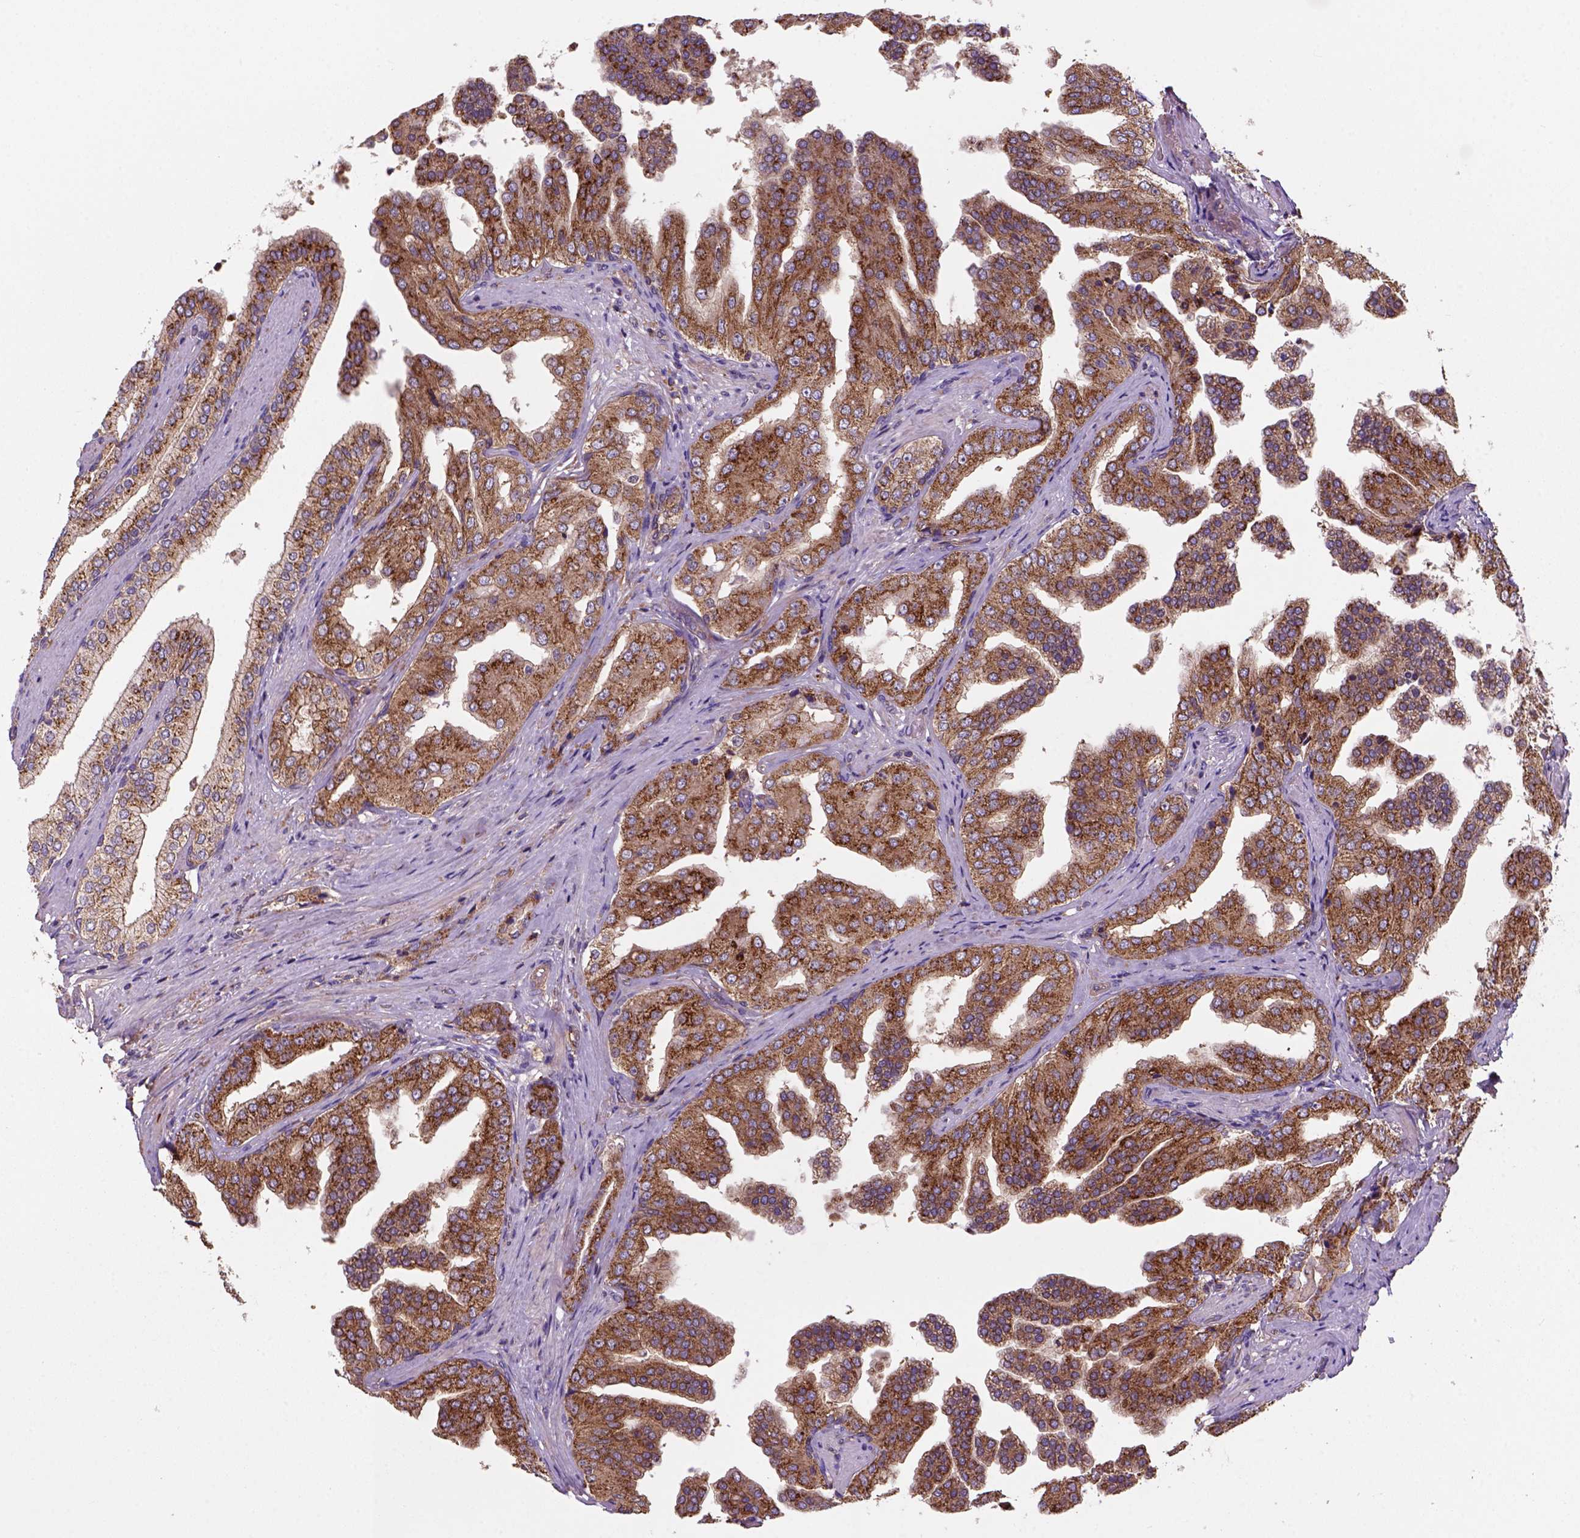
{"staining": {"intensity": "strong", "quantity": "25%-75%", "location": "cytoplasmic/membranous"}, "tissue": "prostate cancer", "cell_type": "Tumor cells", "image_type": "cancer", "snomed": [{"axis": "morphology", "description": "Adenocarcinoma, Low grade"}, {"axis": "topography", "description": "Prostate and seminal vesicle, NOS"}], "caption": "A brown stain highlights strong cytoplasmic/membranous staining of a protein in human prostate low-grade adenocarcinoma tumor cells. The staining was performed using DAB (3,3'-diaminobenzidine), with brown indicating positive protein expression. Nuclei are stained blue with hematoxylin.", "gene": "WARS2", "patient": {"sex": "male", "age": 61}}